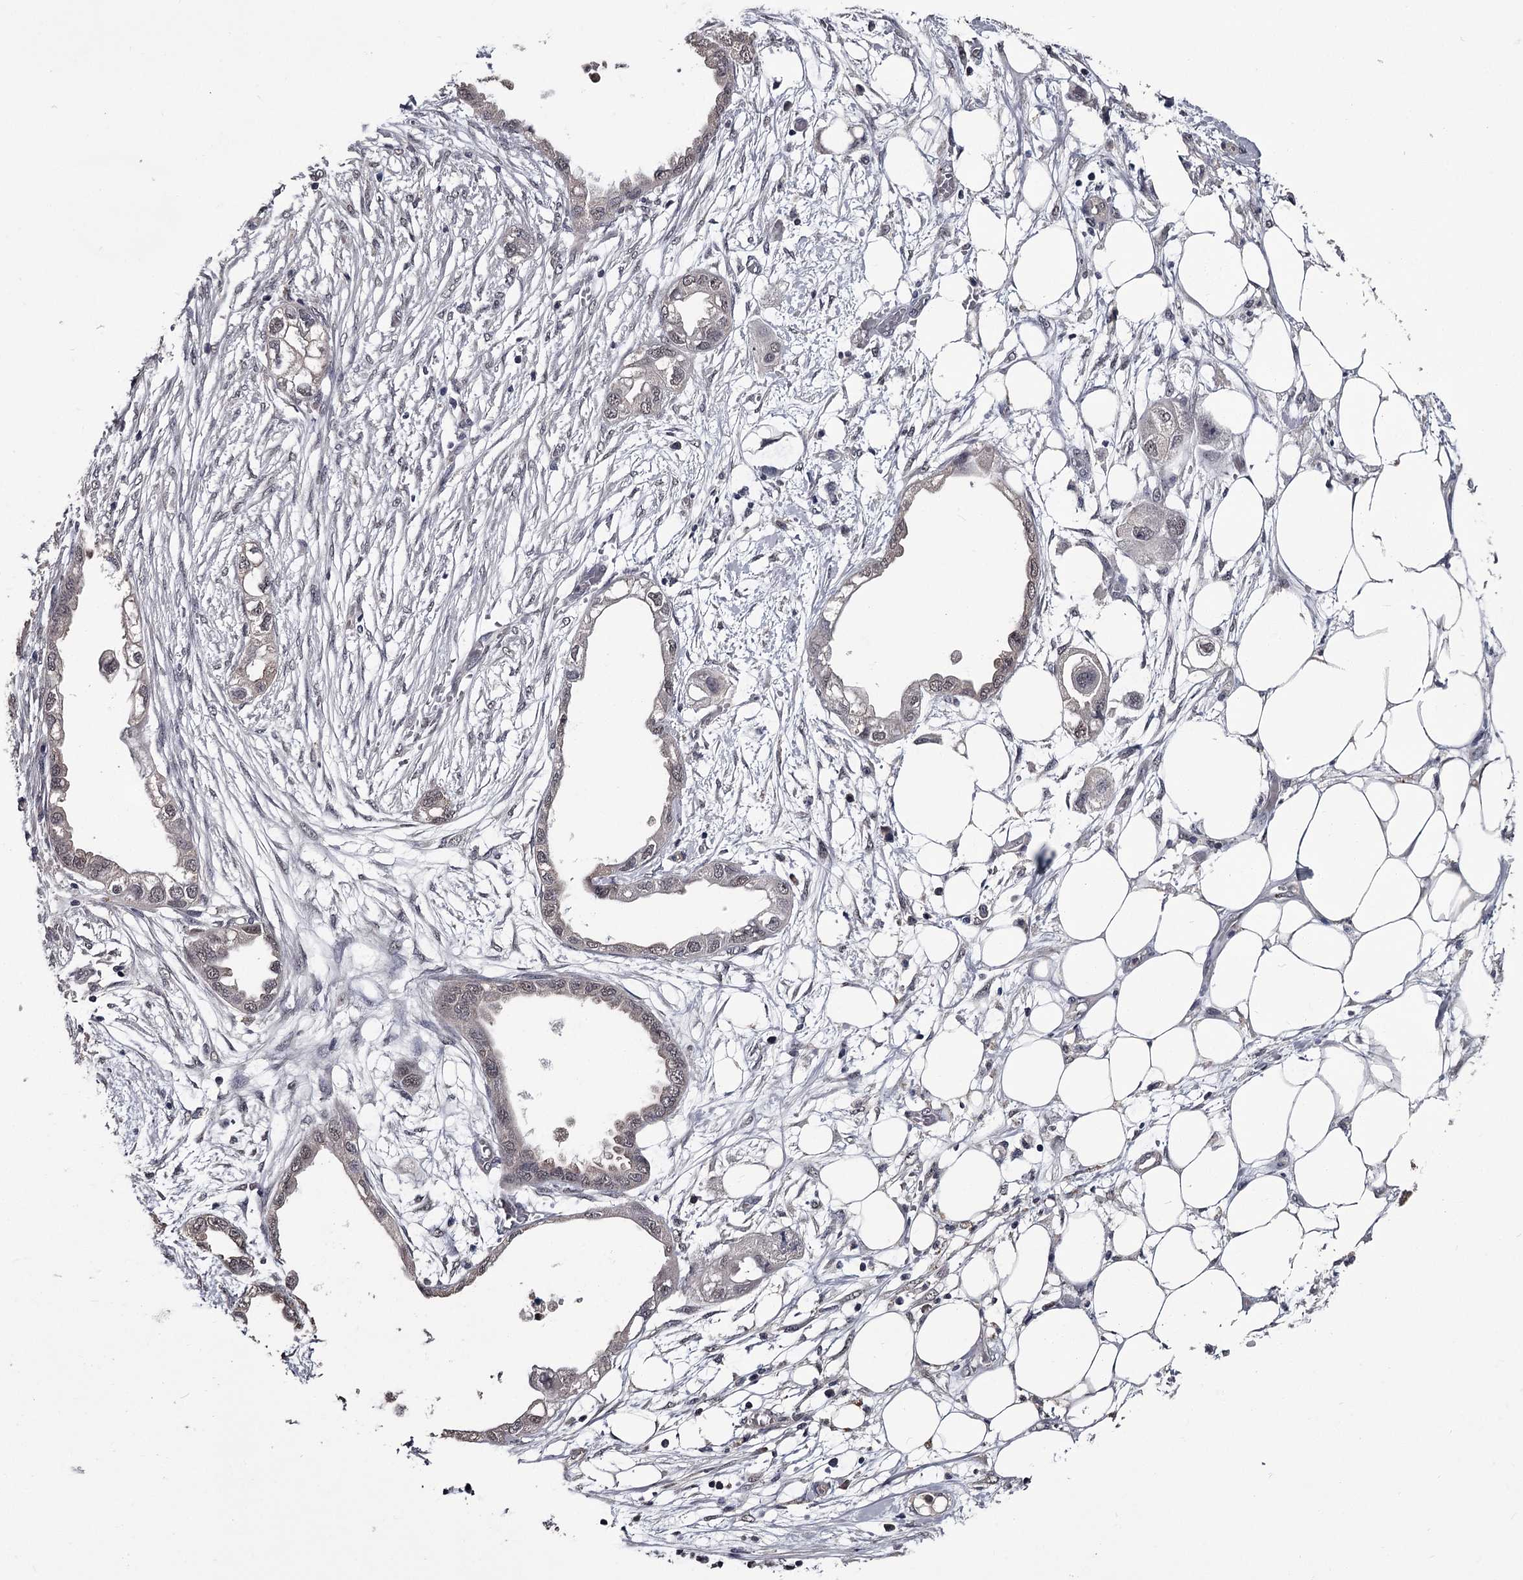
{"staining": {"intensity": "weak", "quantity": "<25%", "location": "nuclear"}, "tissue": "endometrial cancer", "cell_type": "Tumor cells", "image_type": "cancer", "snomed": [{"axis": "morphology", "description": "Adenocarcinoma, NOS"}, {"axis": "morphology", "description": "Adenocarcinoma, metastatic, NOS"}, {"axis": "topography", "description": "Adipose tissue"}, {"axis": "topography", "description": "Endometrium"}], "caption": "Immunohistochemistry (IHC) micrograph of human endometrial cancer stained for a protein (brown), which exhibits no staining in tumor cells.", "gene": "PRPF40B", "patient": {"sex": "female", "age": 67}}